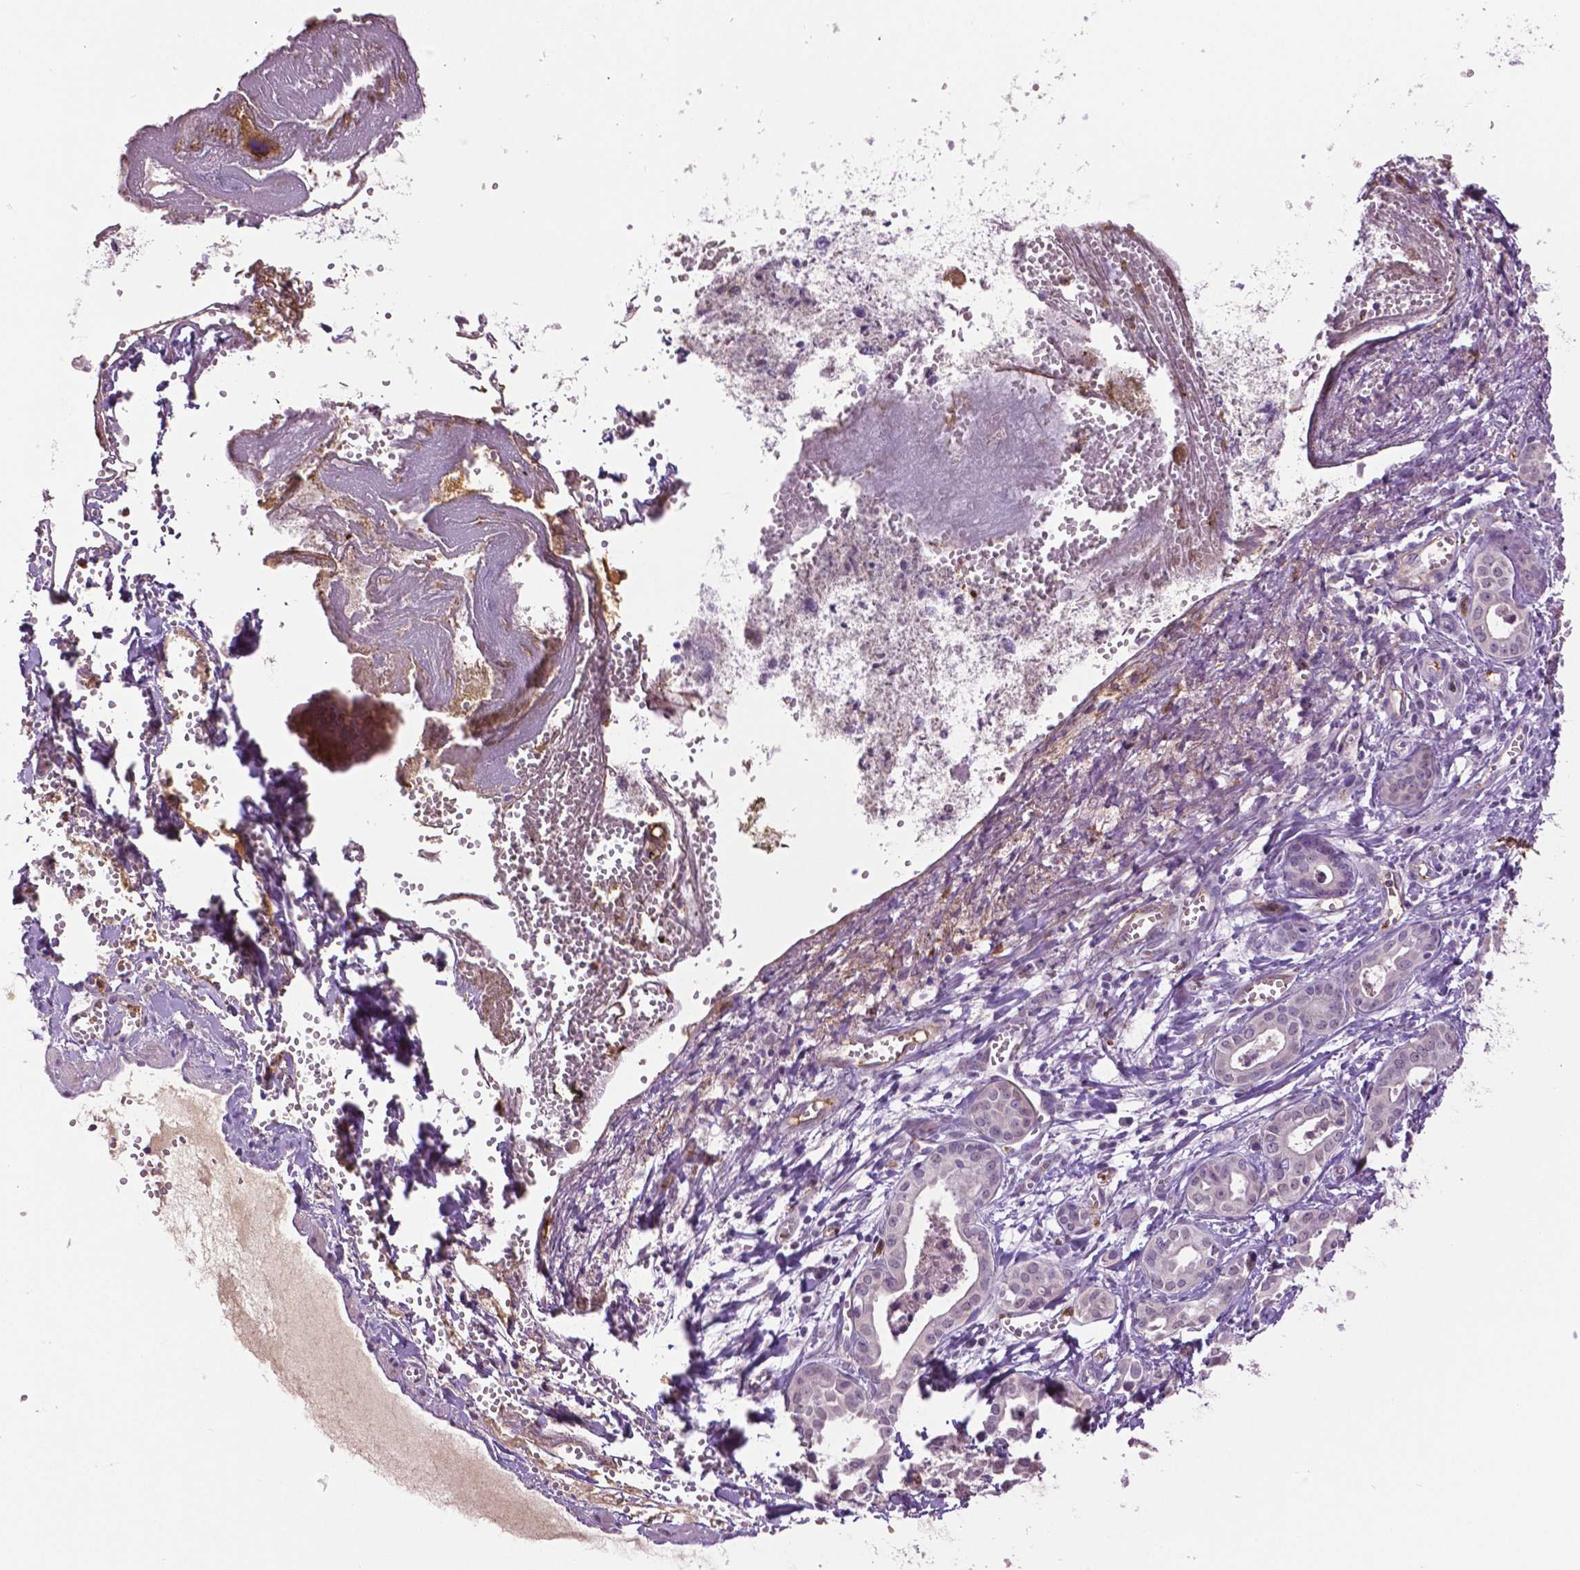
{"staining": {"intensity": "negative", "quantity": "none", "location": "none"}, "tissue": "liver cancer", "cell_type": "Tumor cells", "image_type": "cancer", "snomed": [{"axis": "morphology", "description": "Cholangiocarcinoma"}, {"axis": "topography", "description": "Liver"}], "caption": "Cholangiocarcinoma (liver) was stained to show a protein in brown. There is no significant staining in tumor cells.", "gene": "PTPN5", "patient": {"sex": "female", "age": 65}}